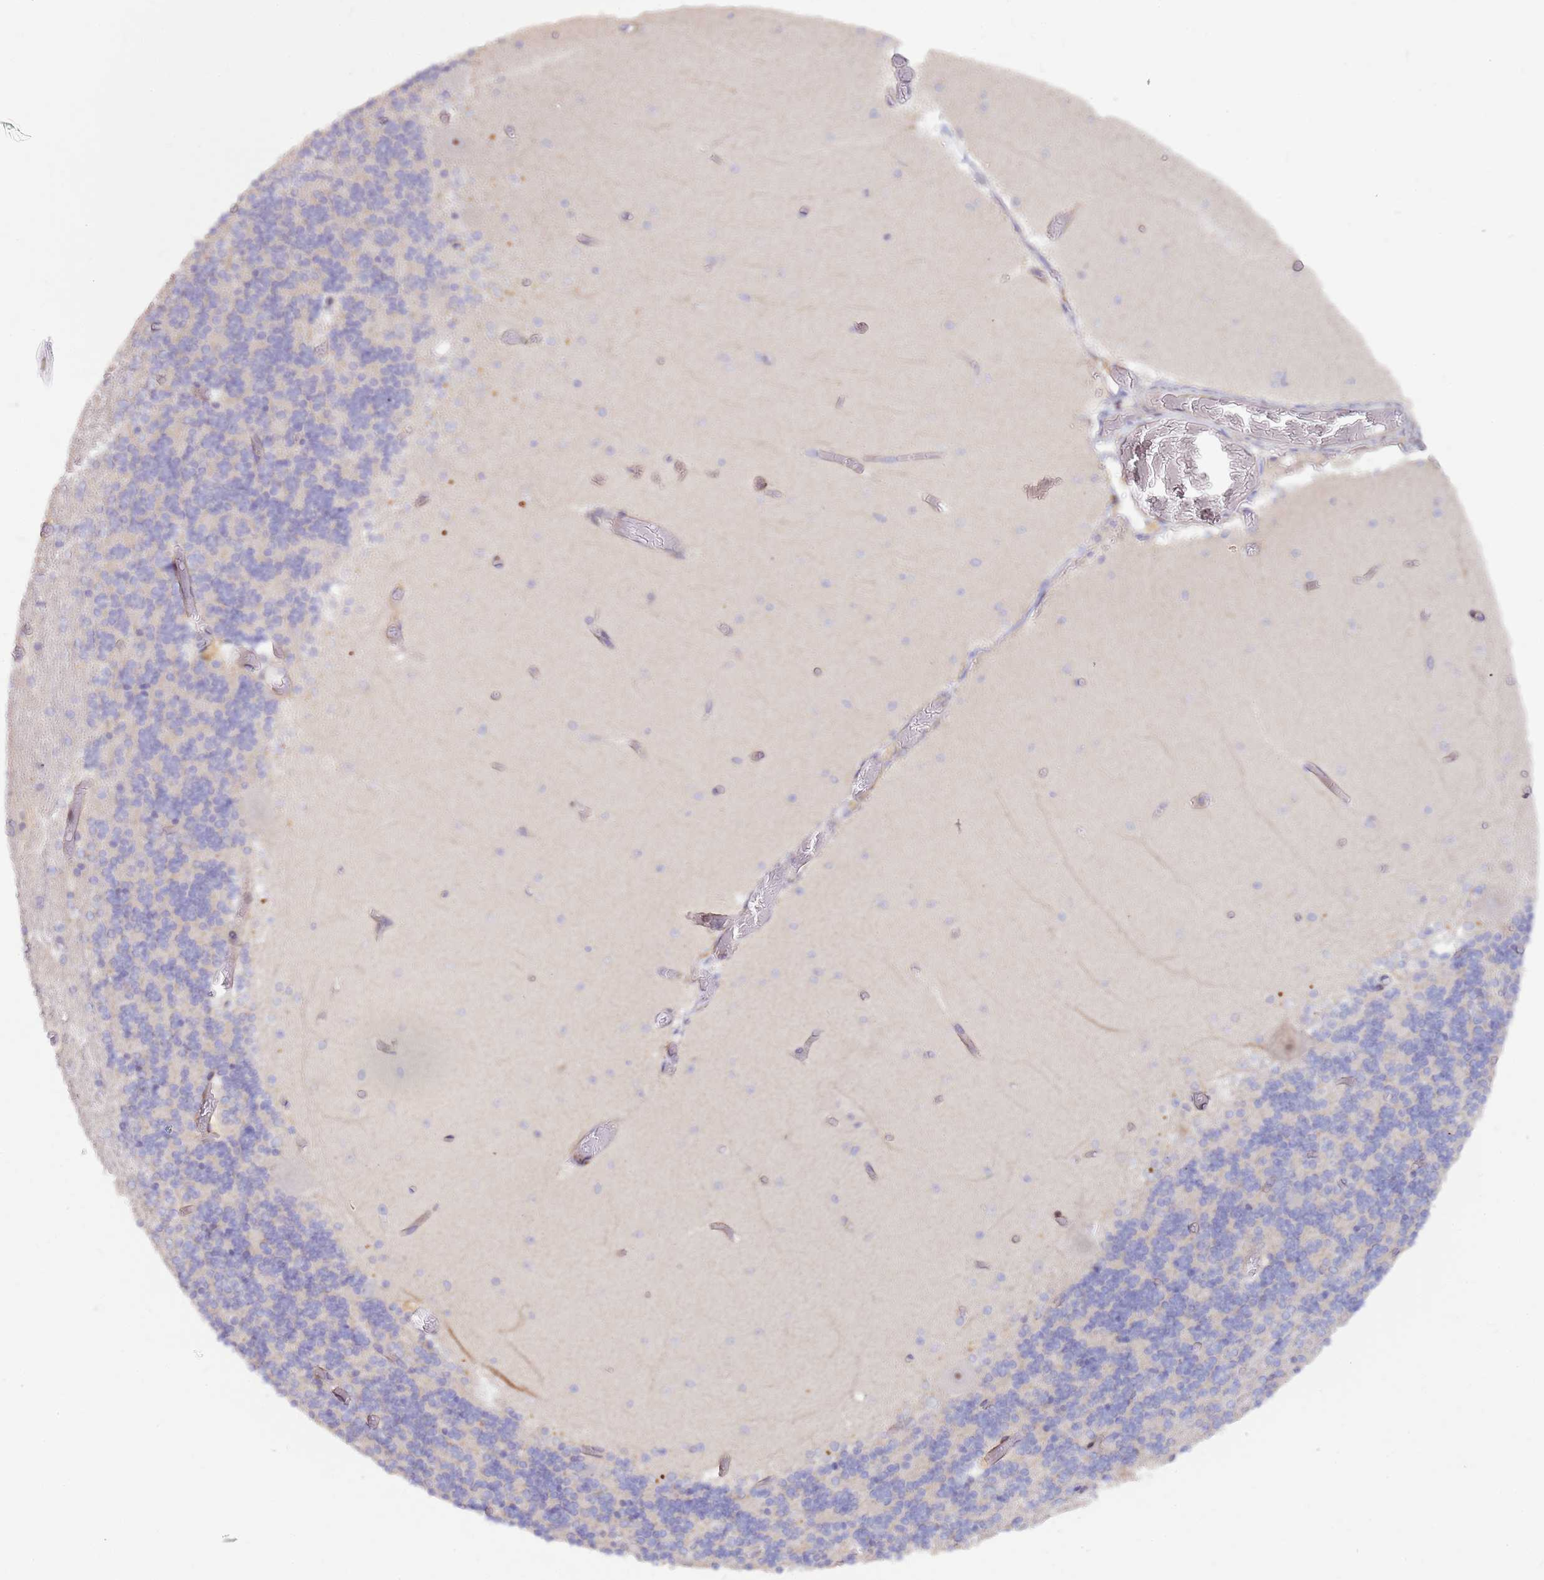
{"staining": {"intensity": "negative", "quantity": "none", "location": "none"}, "tissue": "cerebellum", "cell_type": "Cells in granular layer", "image_type": "normal", "snomed": [{"axis": "morphology", "description": "Normal tissue, NOS"}, {"axis": "topography", "description": "Cerebellum"}], "caption": "This image is of normal cerebellum stained with immunohistochemistry (IHC) to label a protein in brown with the nuclei are counter-stained blue. There is no staining in cells in granular layer. (DAB (3,3'-diaminobenzidine) immunohistochemistry with hematoxylin counter stain).", "gene": "GRAP", "patient": {"sex": "female", "age": 28}}